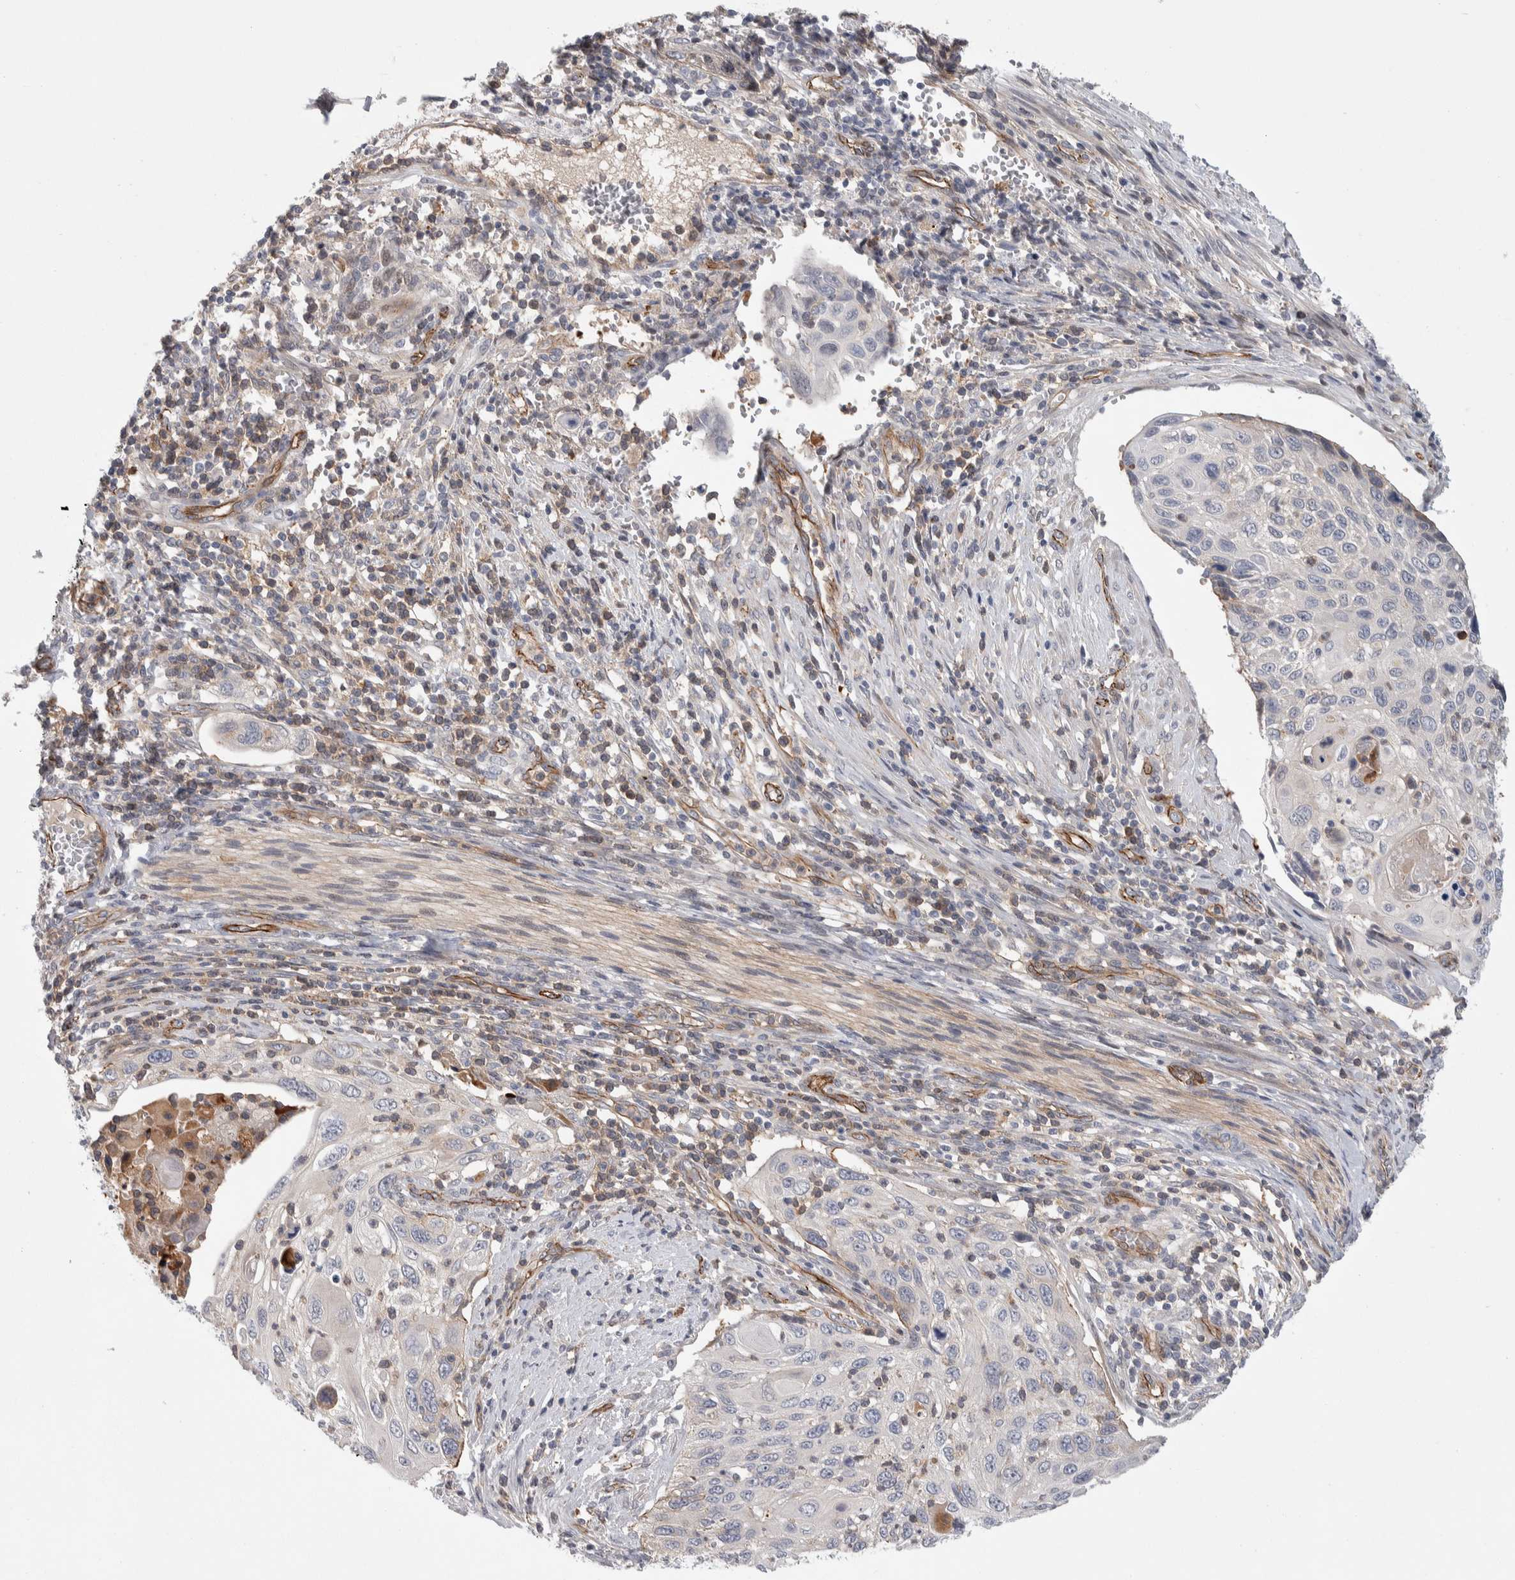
{"staining": {"intensity": "weak", "quantity": "<25%", "location": "cytoplasmic/membranous"}, "tissue": "cervical cancer", "cell_type": "Tumor cells", "image_type": "cancer", "snomed": [{"axis": "morphology", "description": "Squamous cell carcinoma, NOS"}, {"axis": "topography", "description": "Cervix"}], "caption": "DAB (3,3'-diaminobenzidine) immunohistochemical staining of squamous cell carcinoma (cervical) demonstrates no significant staining in tumor cells. Nuclei are stained in blue.", "gene": "ZNF862", "patient": {"sex": "female", "age": 70}}